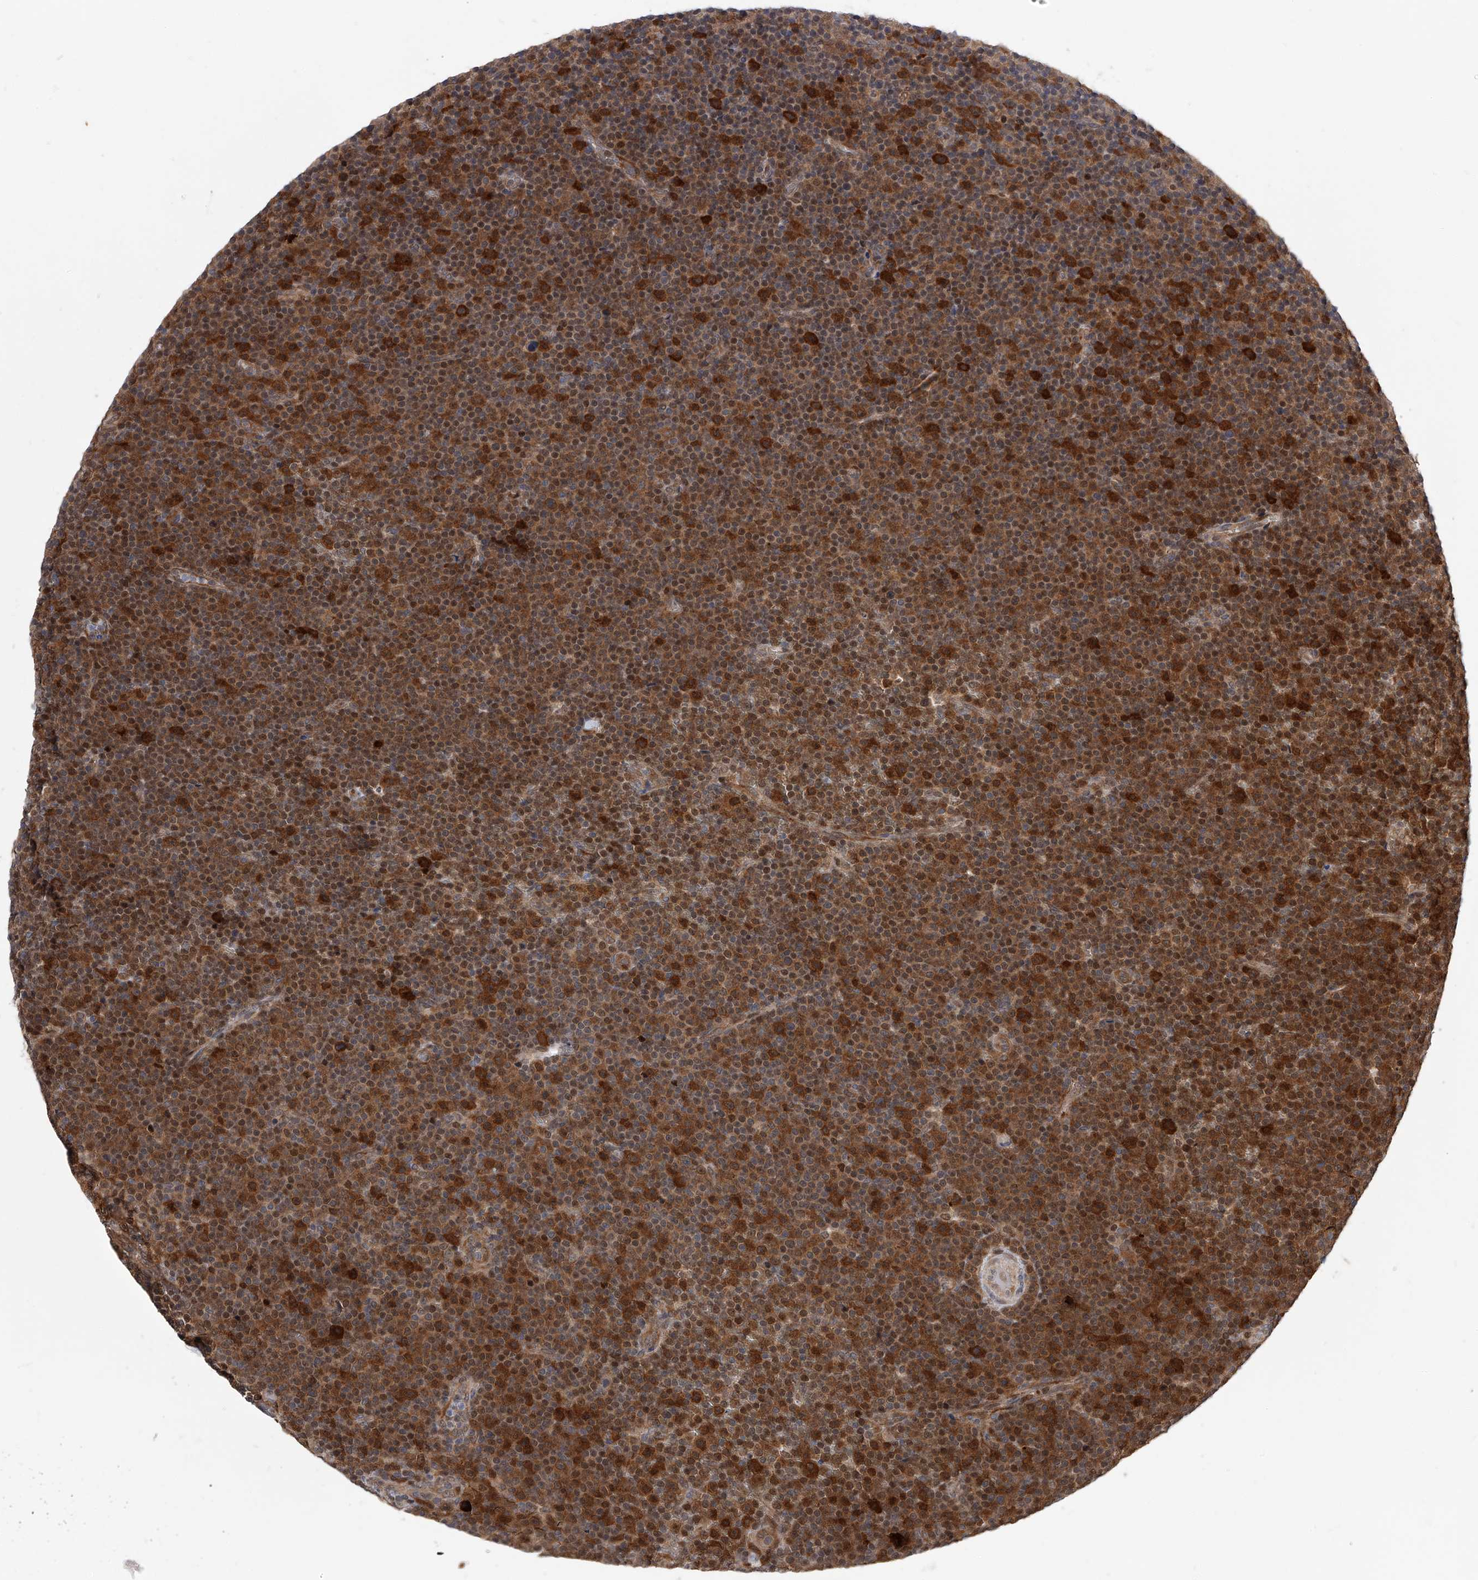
{"staining": {"intensity": "strong", "quantity": ">75%", "location": "cytoplasmic/membranous,nuclear"}, "tissue": "lymphoma", "cell_type": "Tumor cells", "image_type": "cancer", "snomed": [{"axis": "morphology", "description": "Malignant lymphoma, non-Hodgkin's type, Low grade"}, {"axis": "topography", "description": "Lymph node"}], "caption": "Protein staining of low-grade malignant lymphoma, non-Hodgkin's type tissue exhibits strong cytoplasmic/membranous and nuclear positivity in about >75% of tumor cells.", "gene": "RWDD2A", "patient": {"sex": "female", "age": 67}}